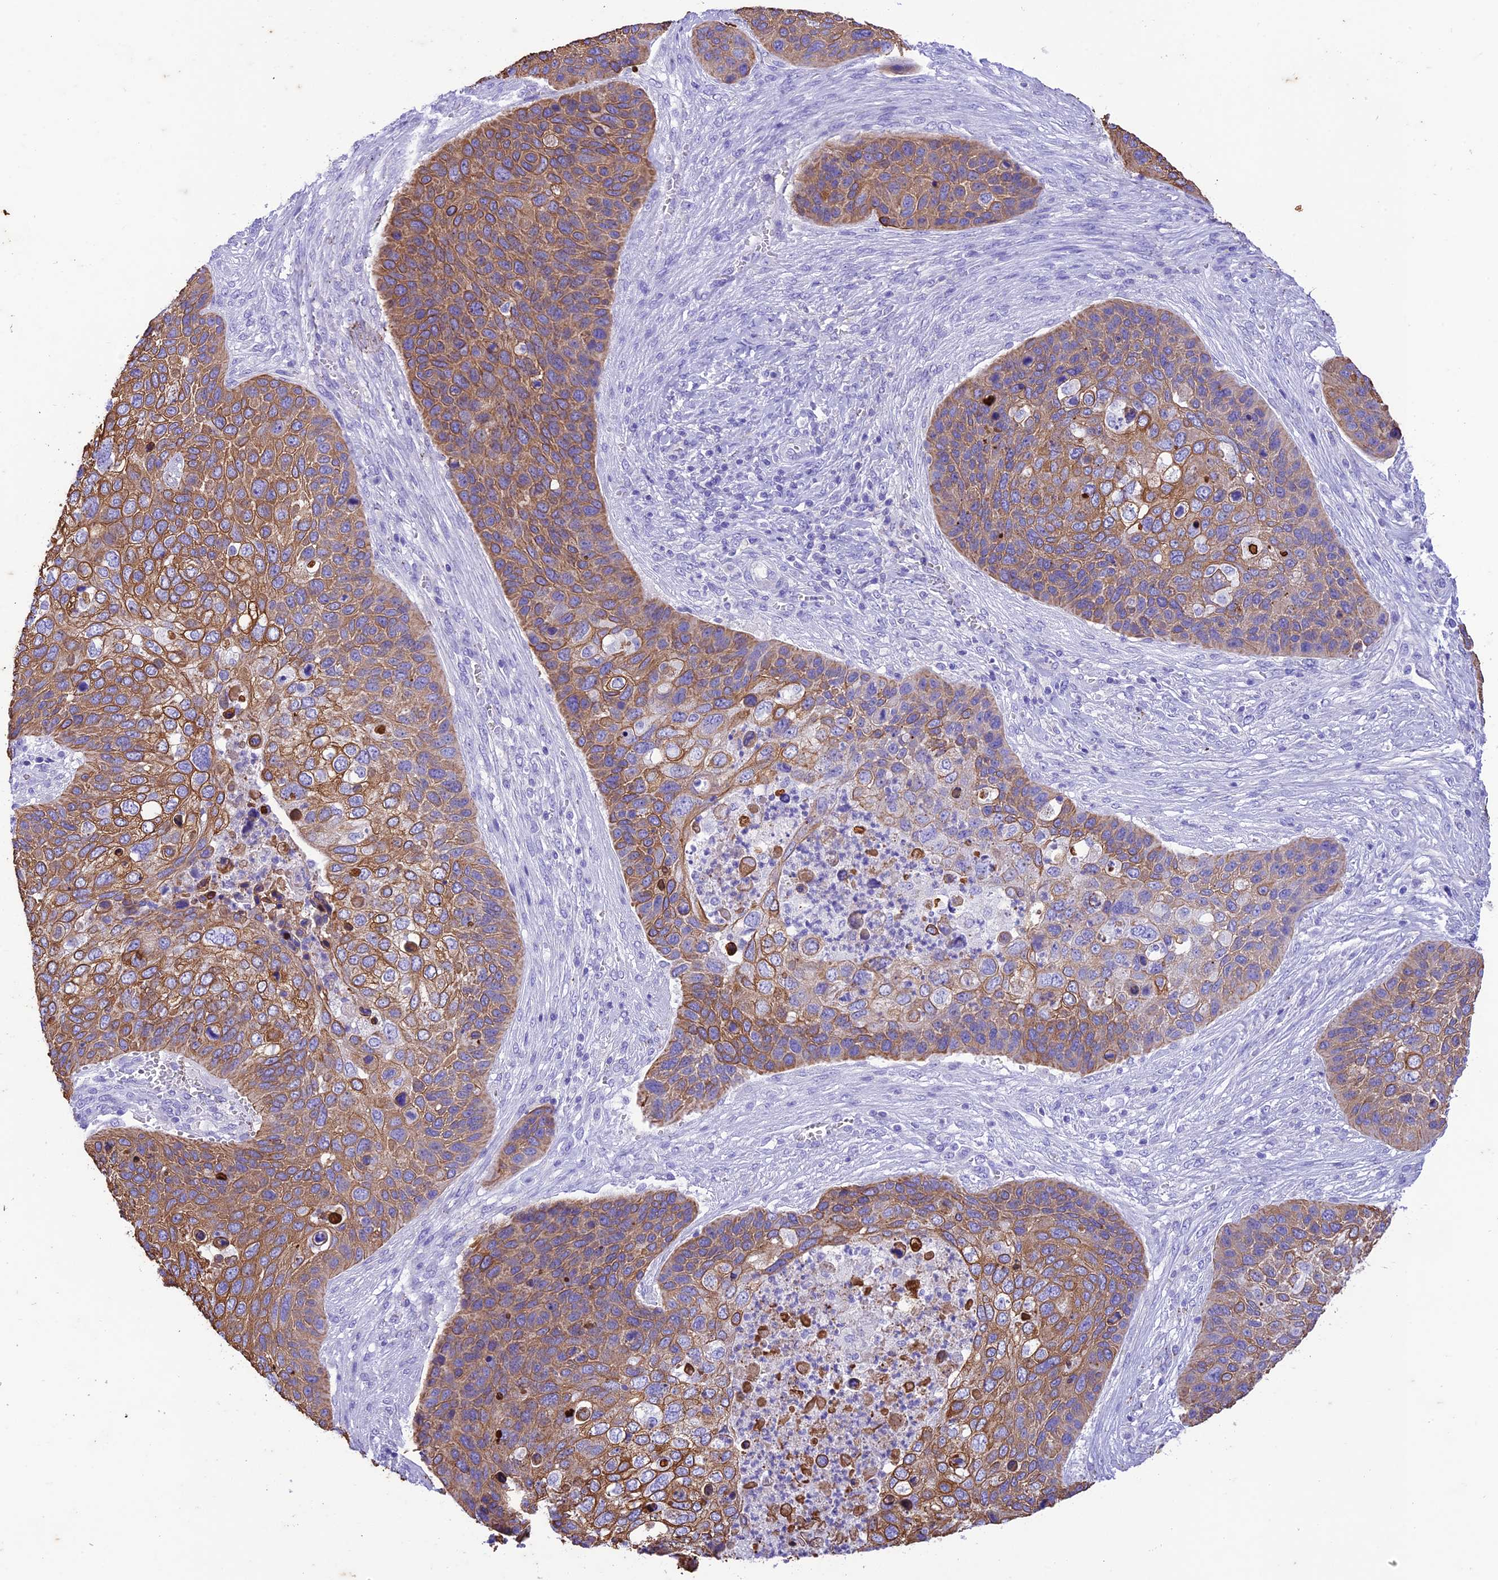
{"staining": {"intensity": "moderate", "quantity": ">75%", "location": "cytoplasmic/membranous"}, "tissue": "skin cancer", "cell_type": "Tumor cells", "image_type": "cancer", "snomed": [{"axis": "morphology", "description": "Basal cell carcinoma"}, {"axis": "topography", "description": "Skin"}], "caption": "Skin cancer (basal cell carcinoma) tissue demonstrates moderate cytoplasmic/membranous expression in approximately >75% of tumor cells, visualized by immunohistochemistry. (Stains: DAB in brown, nuclei in blue, Microscopy: brightfield microscopy at high magnification).", "gene": "VPS52", "patient": {"sex": "female", "age": 74}}